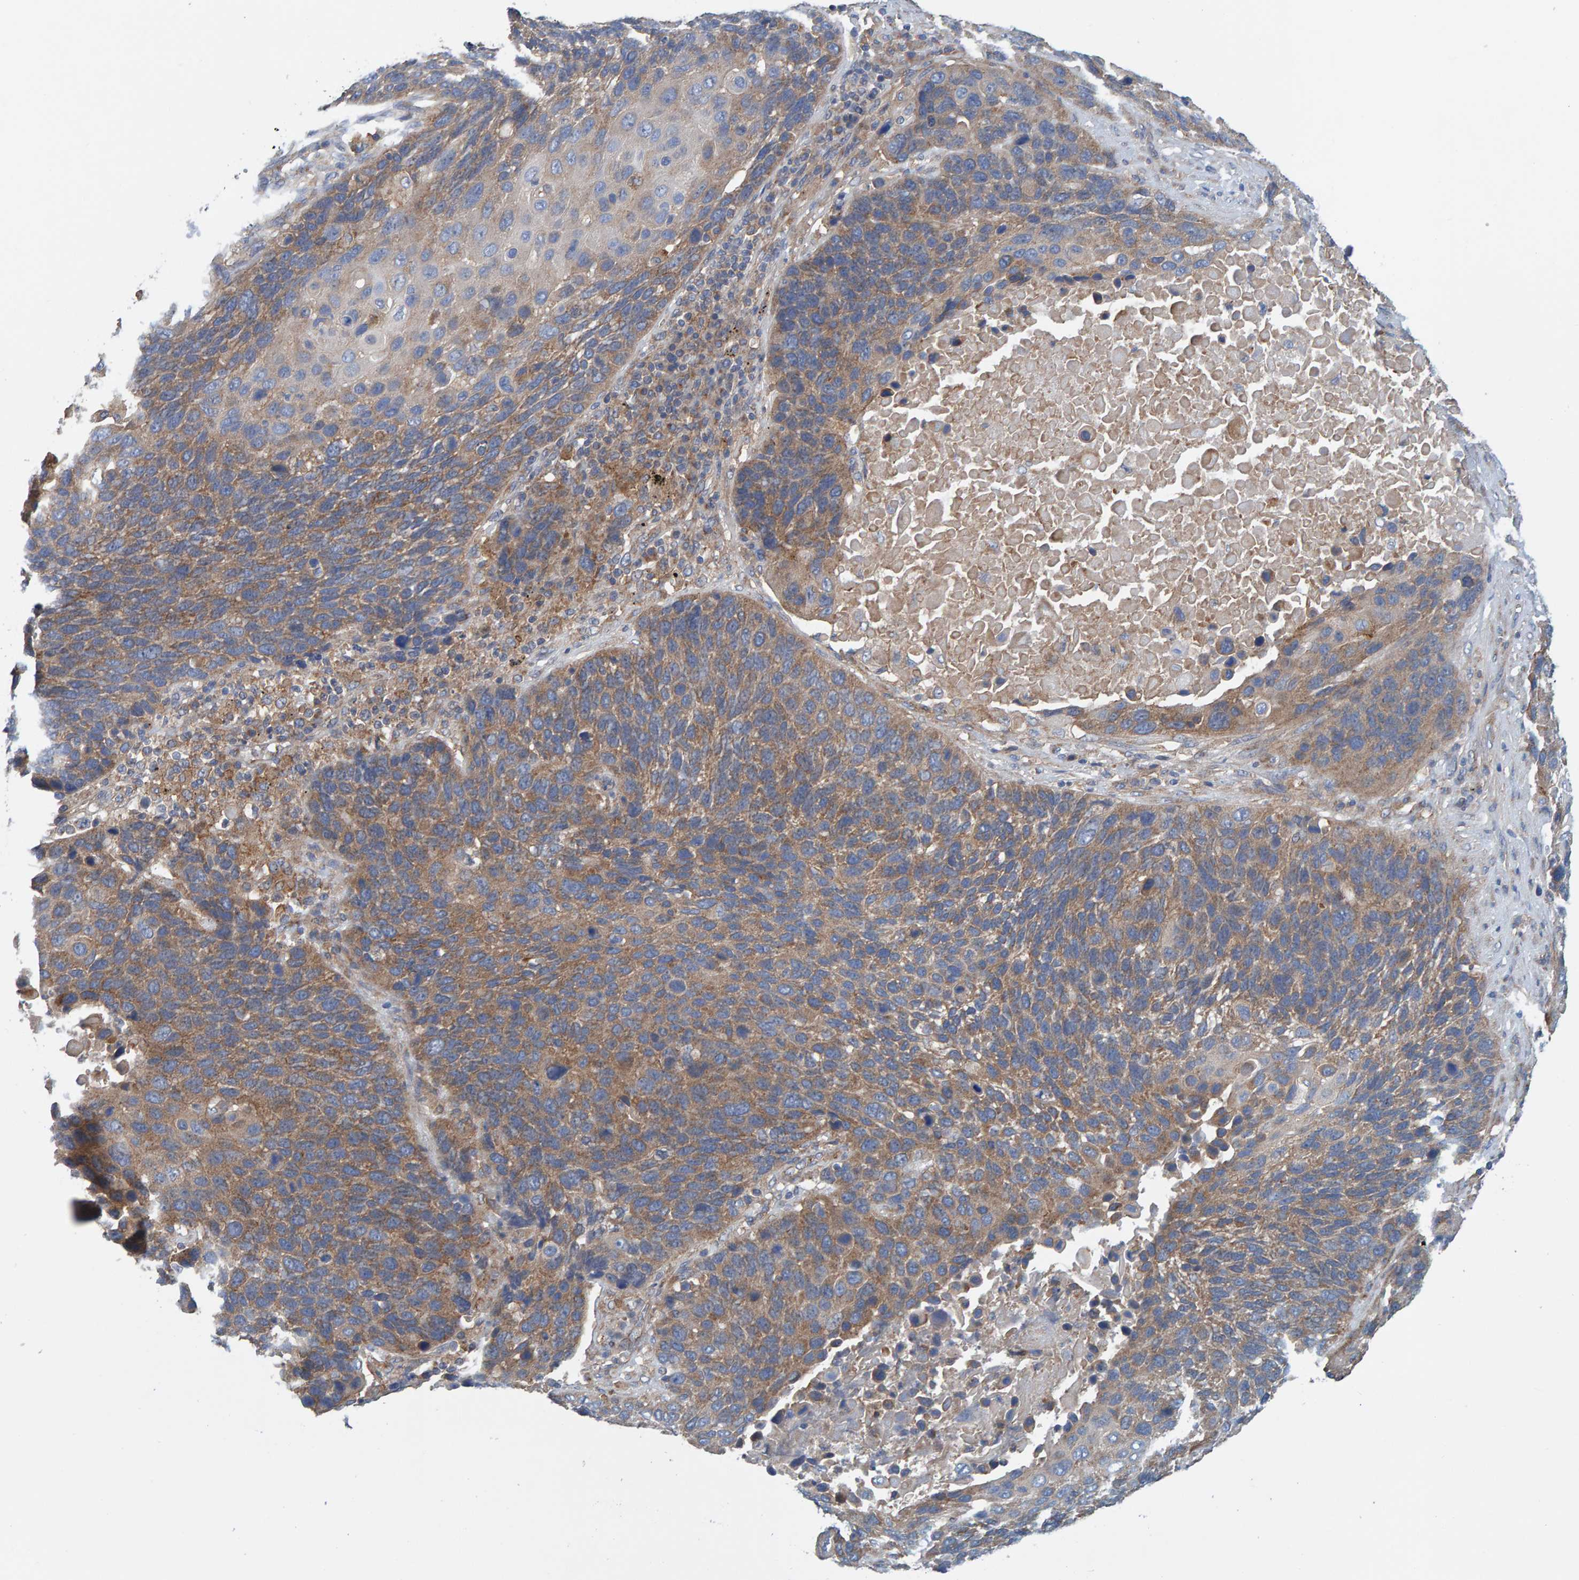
{"staining": {"intensity": "moderate", "quantity": ">75%", "location": "cytoplasmic/membranous"}, "tissue": "lung cancer", "cell_type": "Tumor cells", "image_type": "cancer", "snomed": [{"axis": "morphology", "description": "Squamous cell carcinoma, NOS"}, {"axis": "topography", "description": "Lung"}], "caption": "Protein staining of lung cancer (squamous cell carcinoma) tissue shows moderate cytoplasmic/membranous expression in approximately >75% of tumor cells. Nuclei are stained in blue.", "gene": "MKLN1", "patient": {"sex": "male", "age": 66}}